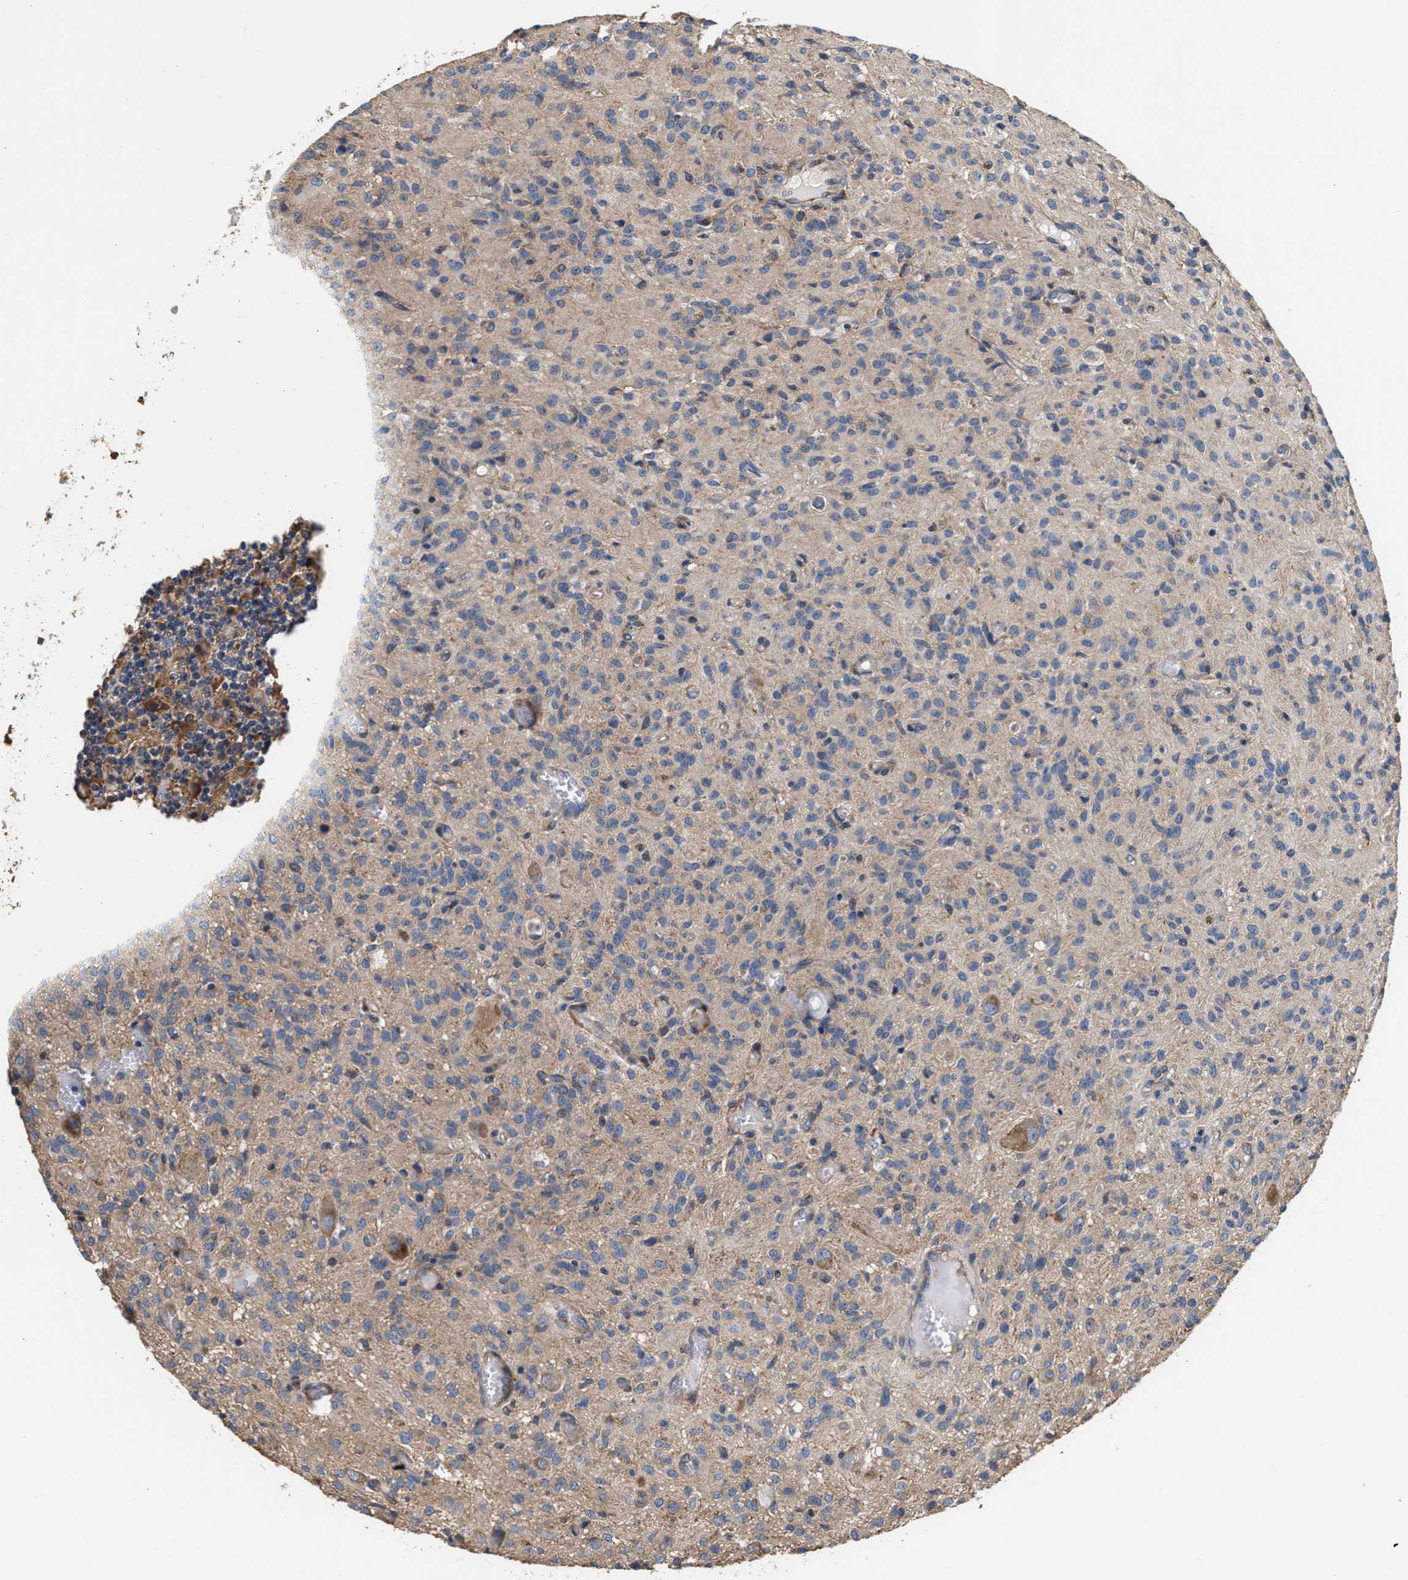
{"staining": {"intensity": "weak", "quantity": "<25%", "location": "cytoplasmic/membranous"}, "tissue": "glioma", "cell_type": "Tumor cells", "image_type": "cancer", "snomed": [{"axis": "morphology", "description": "Glioma, malignant, High grade"}, {"axis": "topography", "description": "Brain"}], "caption": "DAB (3,3'-diaminobenzidine) immunohistochemical staining of human malignant glioma (high-grade) reveals no significant expression in tumor cells.", "gene": "KLB", "patient": {"sex": "female", "age": 59}}